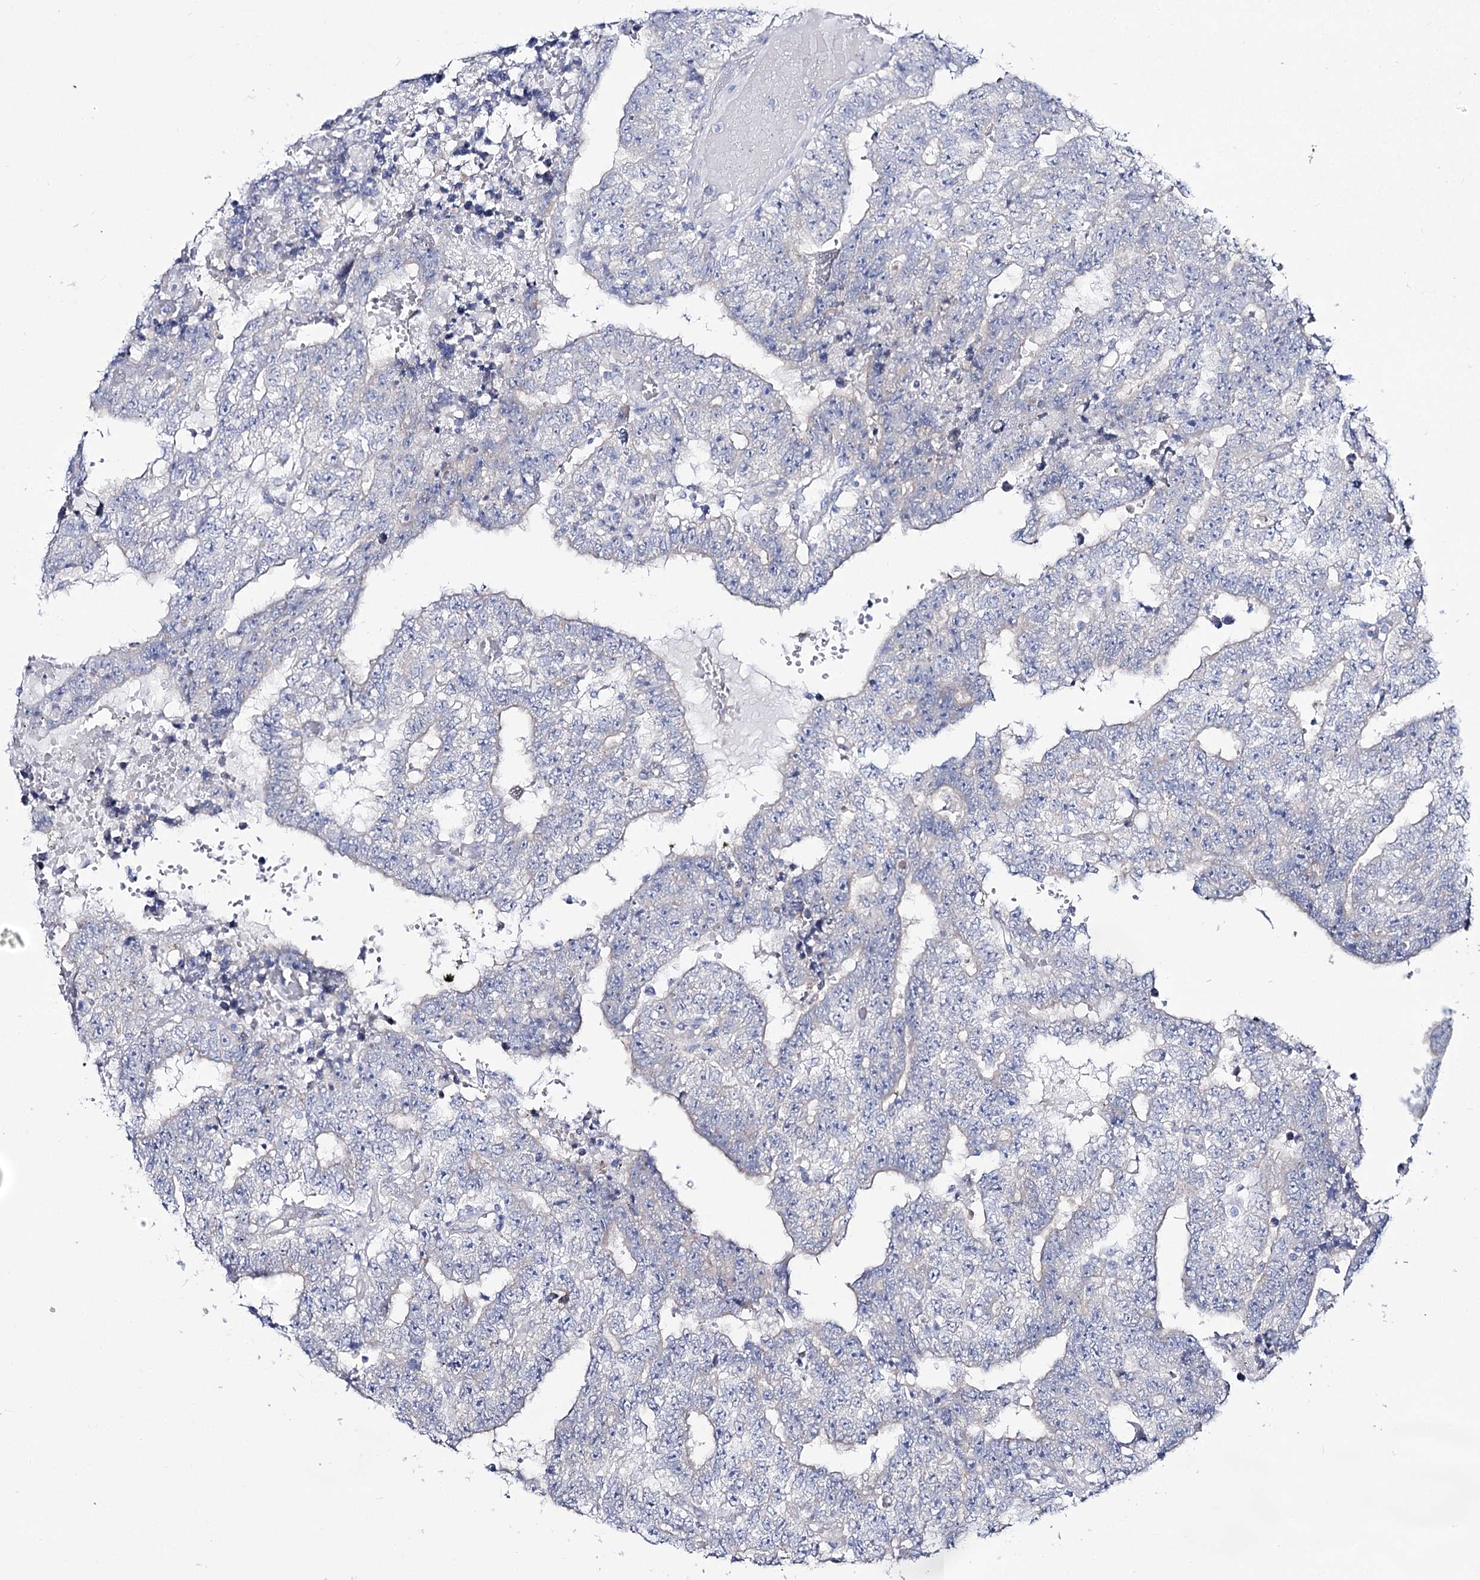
{"staining": {"intensity": "negative", "quantity": "none", "location": "none"}, "tissue": "testis cancer", "cell_type": "Tumor cells", "image_type": "cancer", "snomed": [{"axis": "morphology", "description": "Carcinoma, Embryonal, NOS"}, {"axis": "topography", "description": "Testis"}], "caption": "Micrograph shows no protein expression in tumor cells of embryonal carcinoma (testis) tissue.", "gene": "SUOX", "patient": {"sex": "male", "age": 25}}